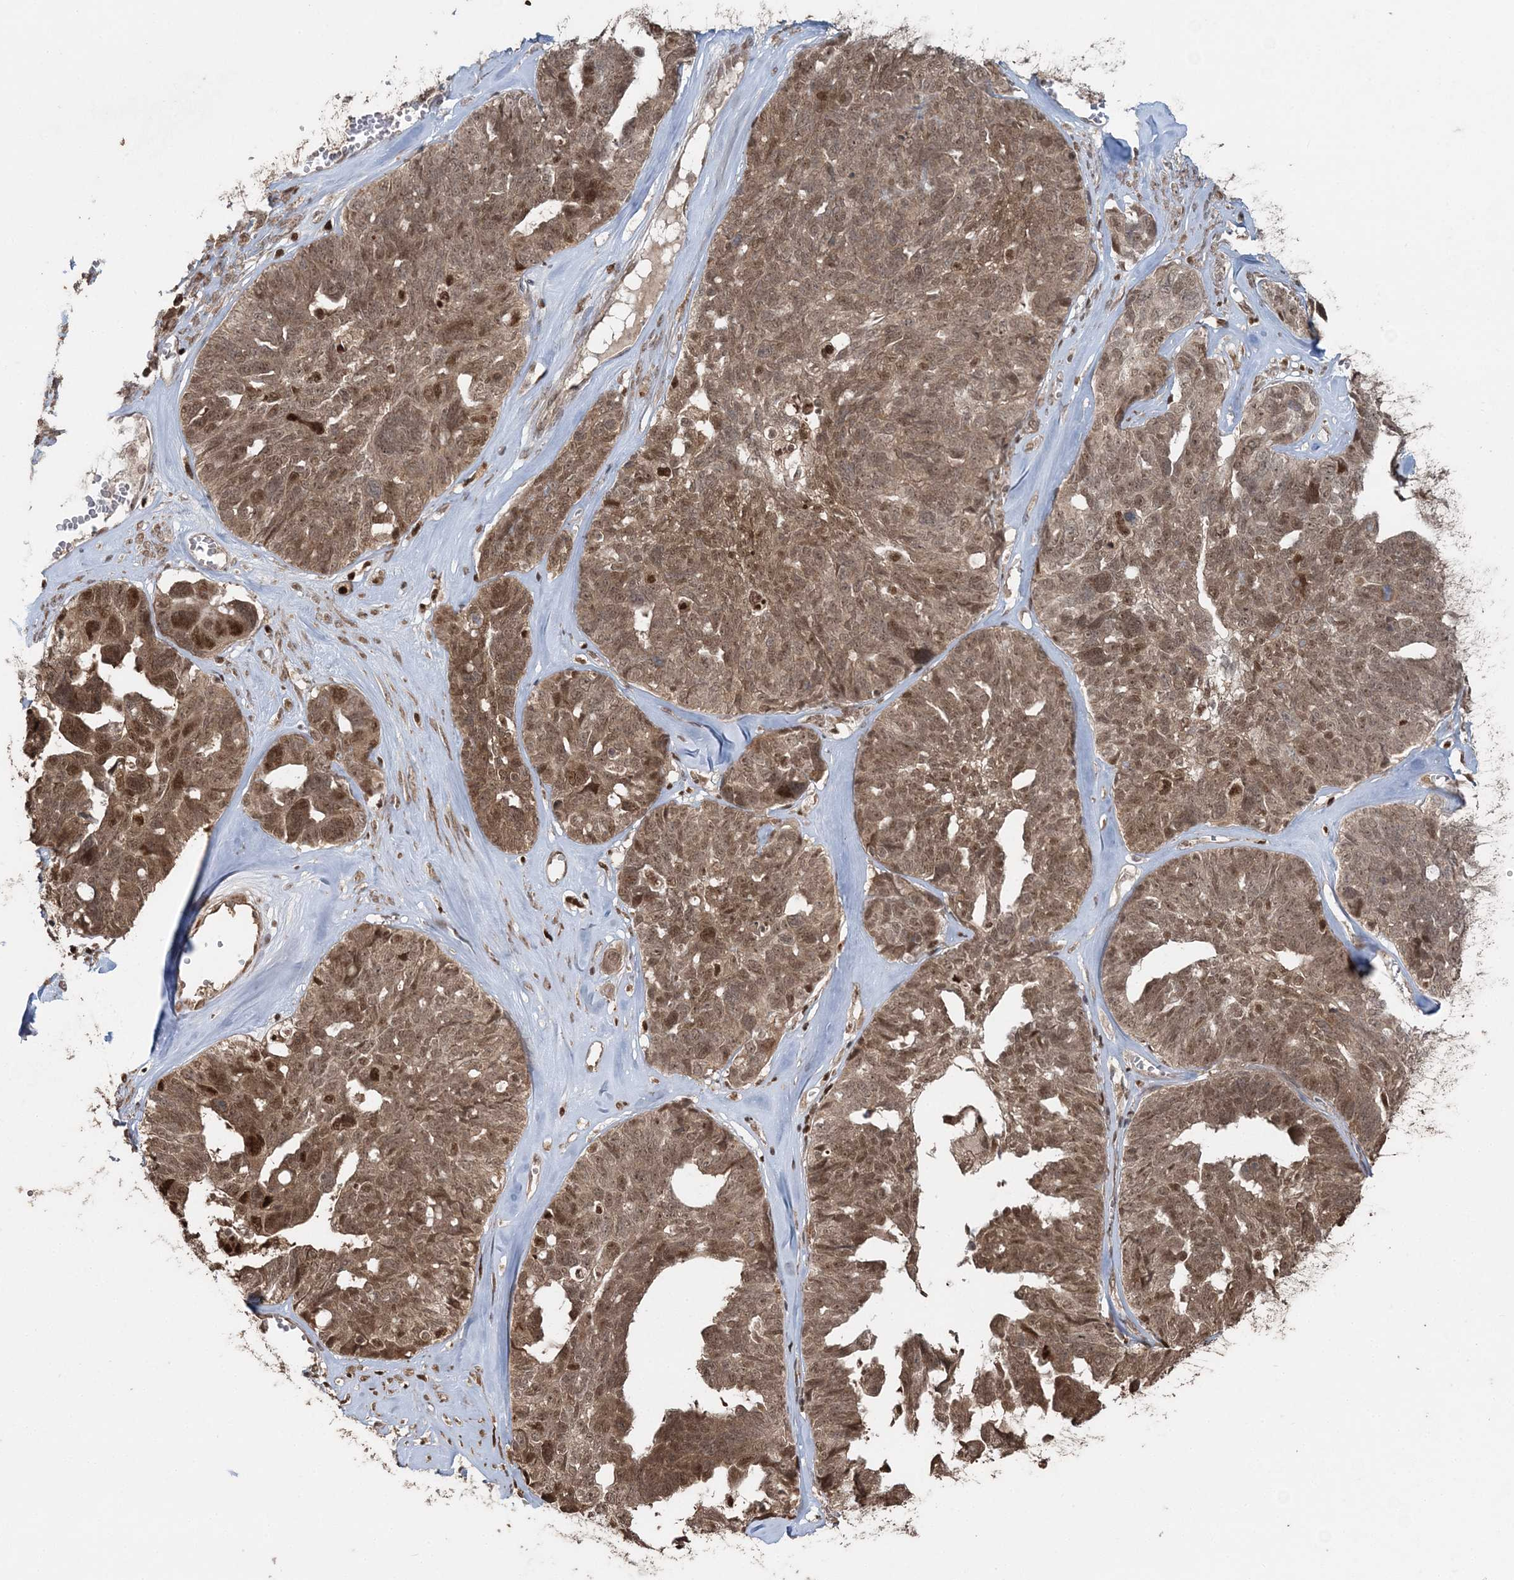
{"staining": {"intensity": "moderate", "quantity": ">75%", "location": "cytoplasmic/membranous,nuclear"}, "tissue": "ovarian cancer", "cell_type": "Tumor cells", "image_type": "cancer", "snomed": [{"axis": "morphology", "description": "Cystadenocarcinoma, serous, NOS"}, {"axis": "topography", "description": "Ovary"}], "caption": "Immunohistochemistry (IHC) photomicrograph of neoplastic tissue: human ovarian cancer stained using immunohistochemistry (IHC) displays medium levels of moderate protein expression localized specifically in the cytoplasmic/membranous and nuclear of tumor cells, appearing as a cytoplasmic/membranous and nuclear brown color.", "gene": "SLU7", "patient": {"sex": "female", "age": 79}}